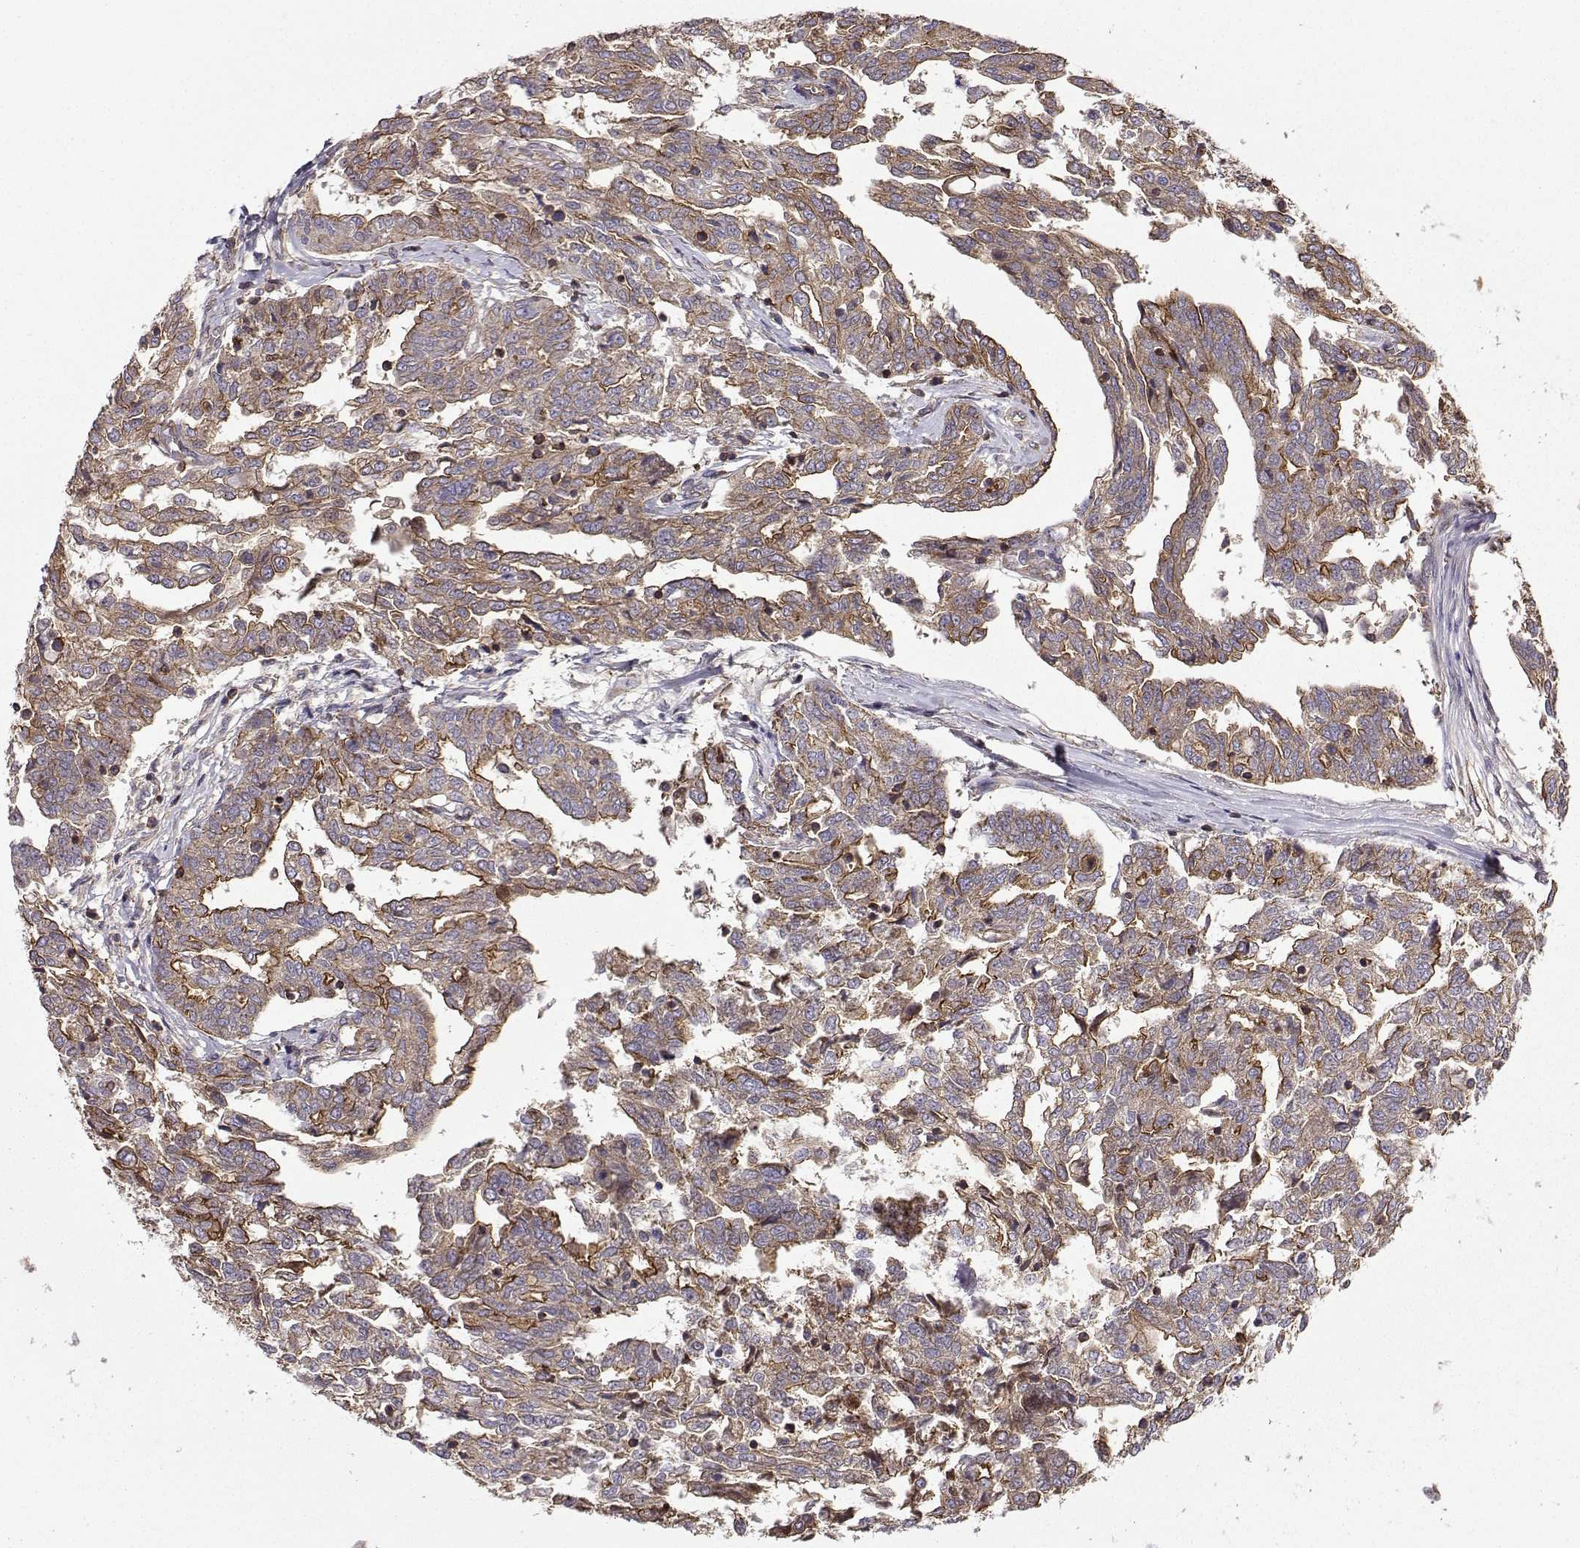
{"staining": {"intensity": "strong", "quantity": "25%-75%", "location": "cytoplasmic/membranous"}, "tissue": "ovarian cancer", "cell_type": "Tumor cells", "image_type": "cancer", "snomed": [{"axis": "morphology", "description": "Cystadenocarcinoma, serous, NOS"}, {"axis": "topography", "description": "Ovary"}], "caption": "Immunohistochemistry (IHC) histopathology image of neoplastic tissue: human ovarian serous cystadenocarcinoma stained using IHC reveals high levels of strong protein expression localized specifically in the cytoplasmic/membranous of tumor cells, appearing as a cytoplasmic/membranous brown color.", "gene": "ITGB8", "patient": {"sex": "female", "age": 67}}